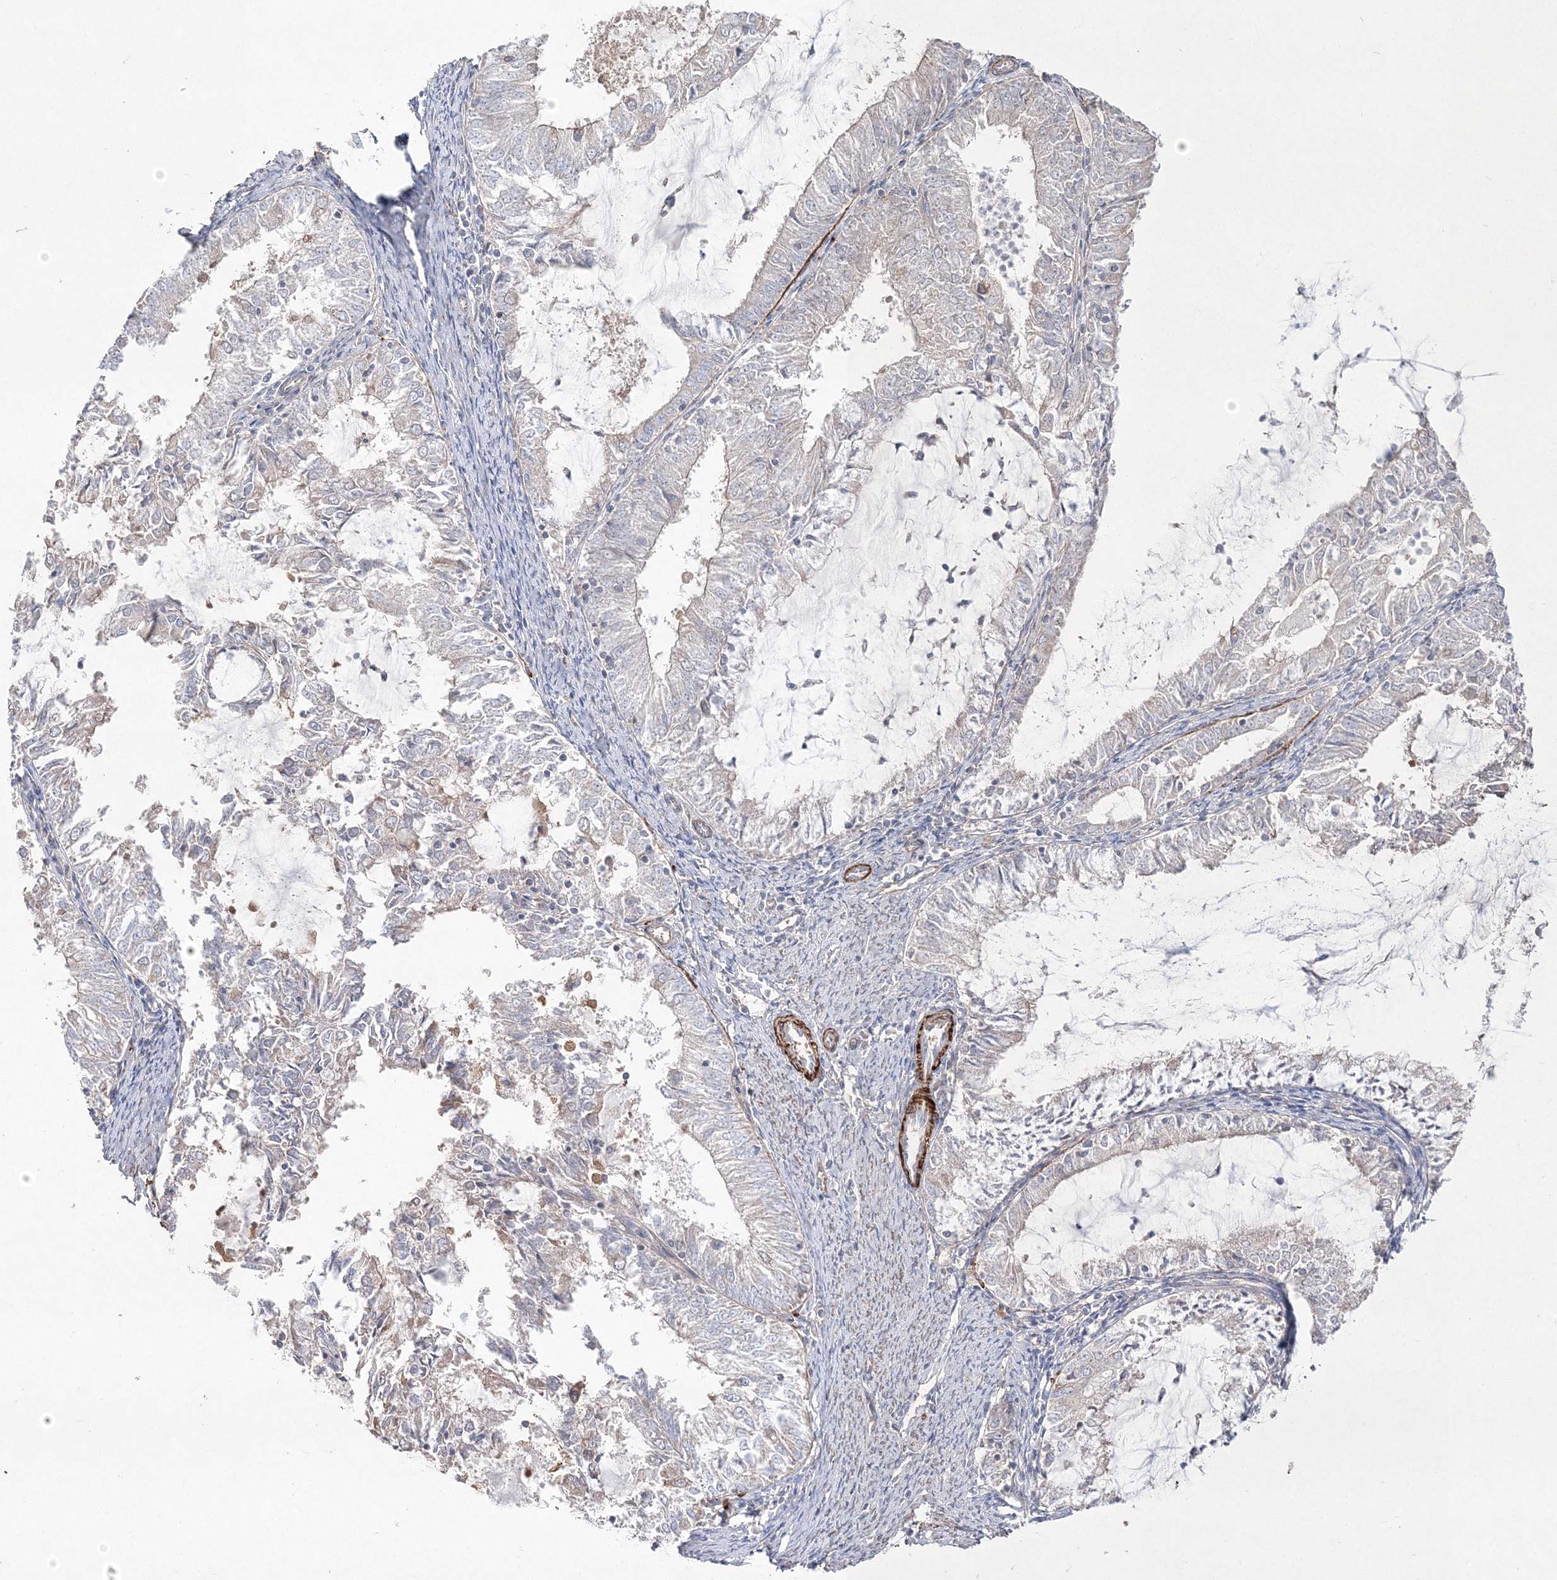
{"staining": {"intensity": "negative", "quantity": "none", "location": "none"}, "tissue": "endometrial cancer", "cell_type": "Tumor cells", "image_type": "cancer", "snomed": [{"axis": "morphology", "description": "Adenocarcinoma, NOS"}, {"axis": "topography", "description": "Endometrium"}], "caption": "Immunohistochemistry micrograph of human endometrial cancer (adenocarcinoma) stained for a protein (brown), which shows no expression in tumor cells.", "gene": "ZSWIM6", "patient": {"sex": "female", "age": 57}}